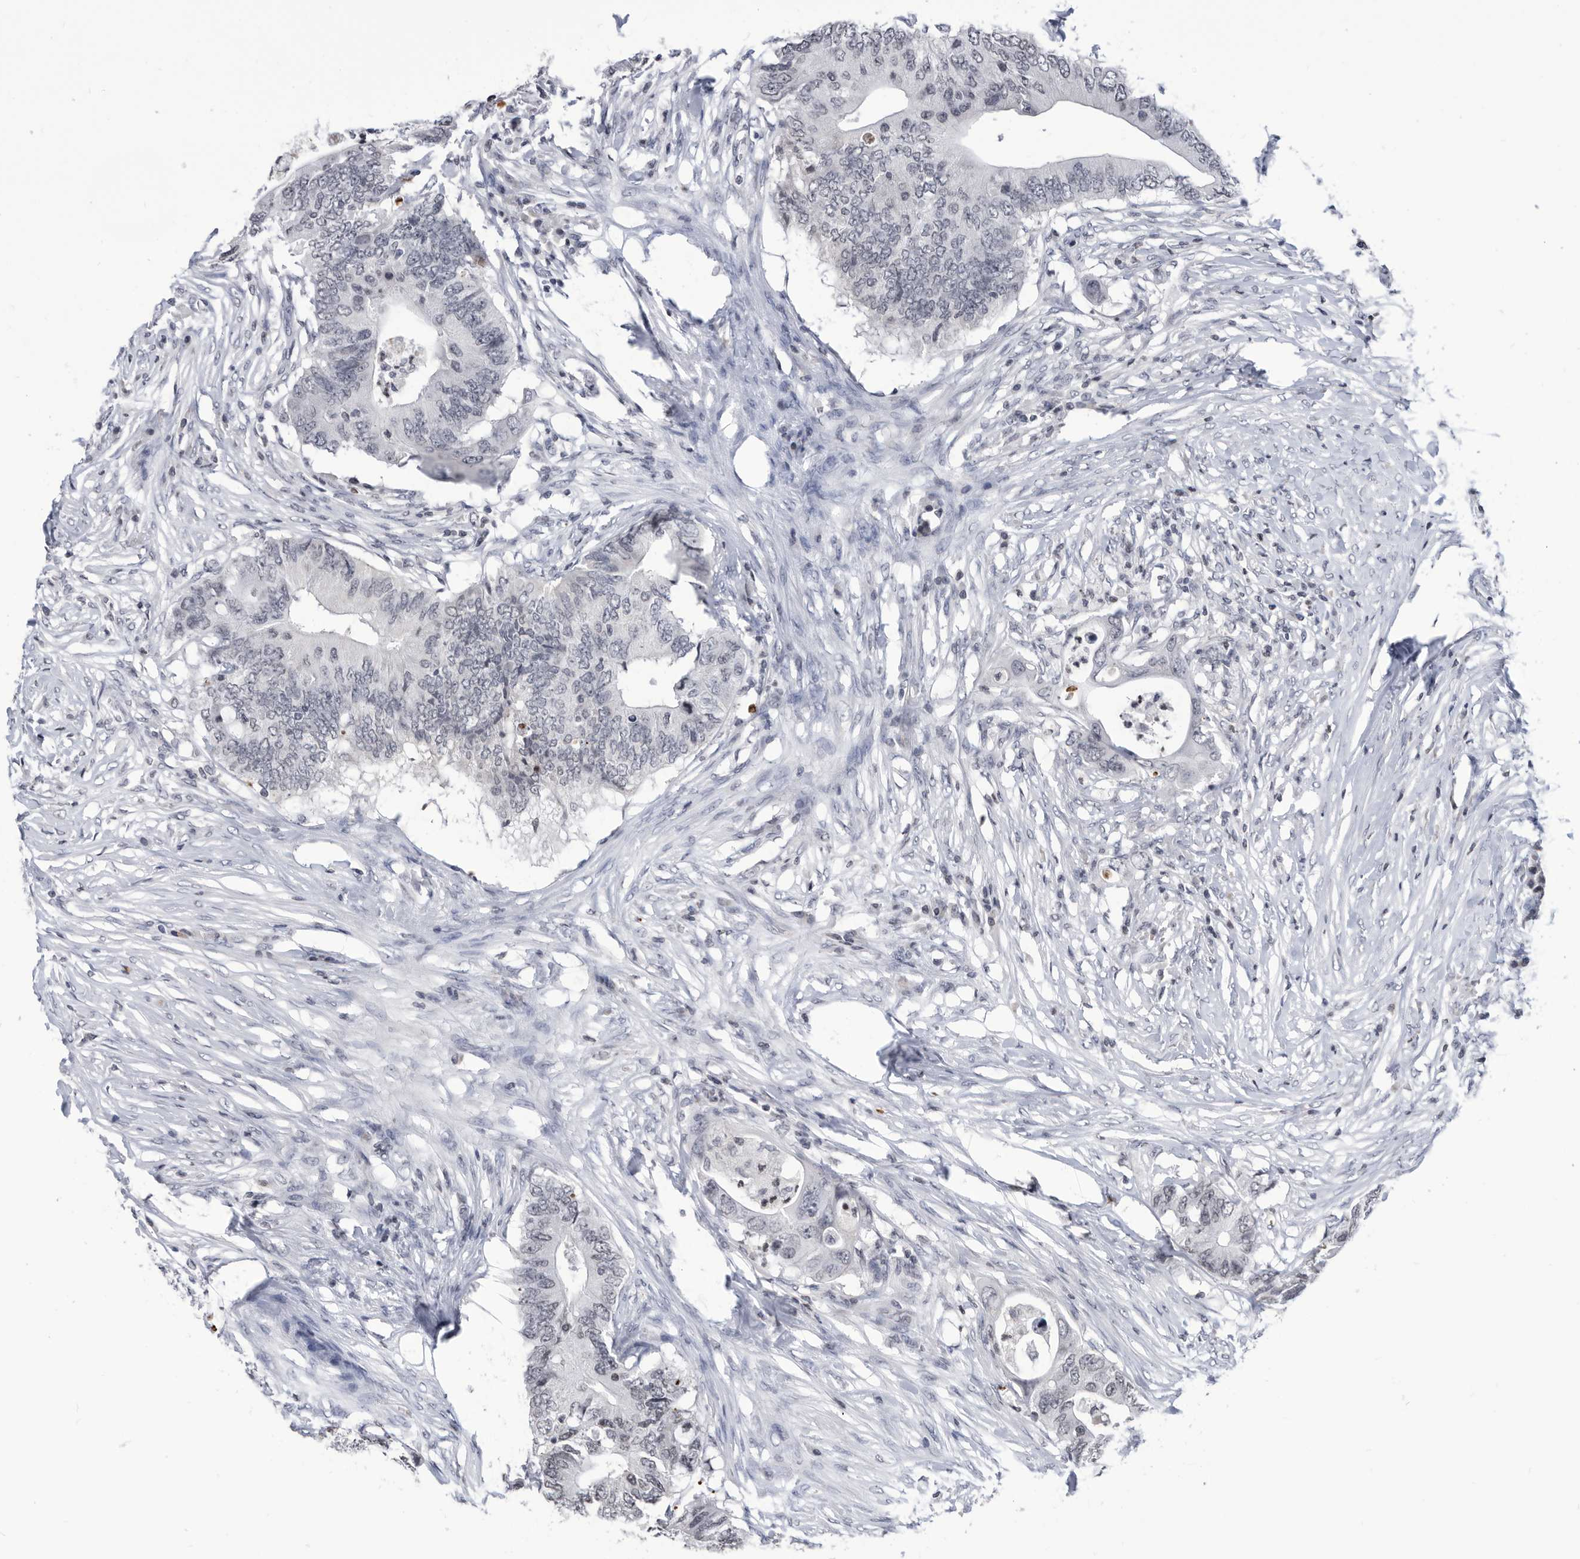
{"staining": {"intensity": "negative", "quantity": "none", "location": "none"}, "tissue": "colorectal cancer", "cell_type": "Tumor cells", "image_type": "cancer", "snomed": [{"axis": "morphology", "description": "Adenocarcinoma, NOS"}, {"axis": "topography", "description": "Colon"}], "caption": "DAB (3,3'-diaminobenzidine) immunohistochemical staining of colorectal cancer (adenocarcinoma) shows no significant expression in tumor cells. The staining was performed using DAB to visualize the protein expression in brown, while the nuclei were stained in blue with hematoxylin (Magnification: 20x).", "gene": "TSTD1", "patient": {"sex": "male", "age": 71}}